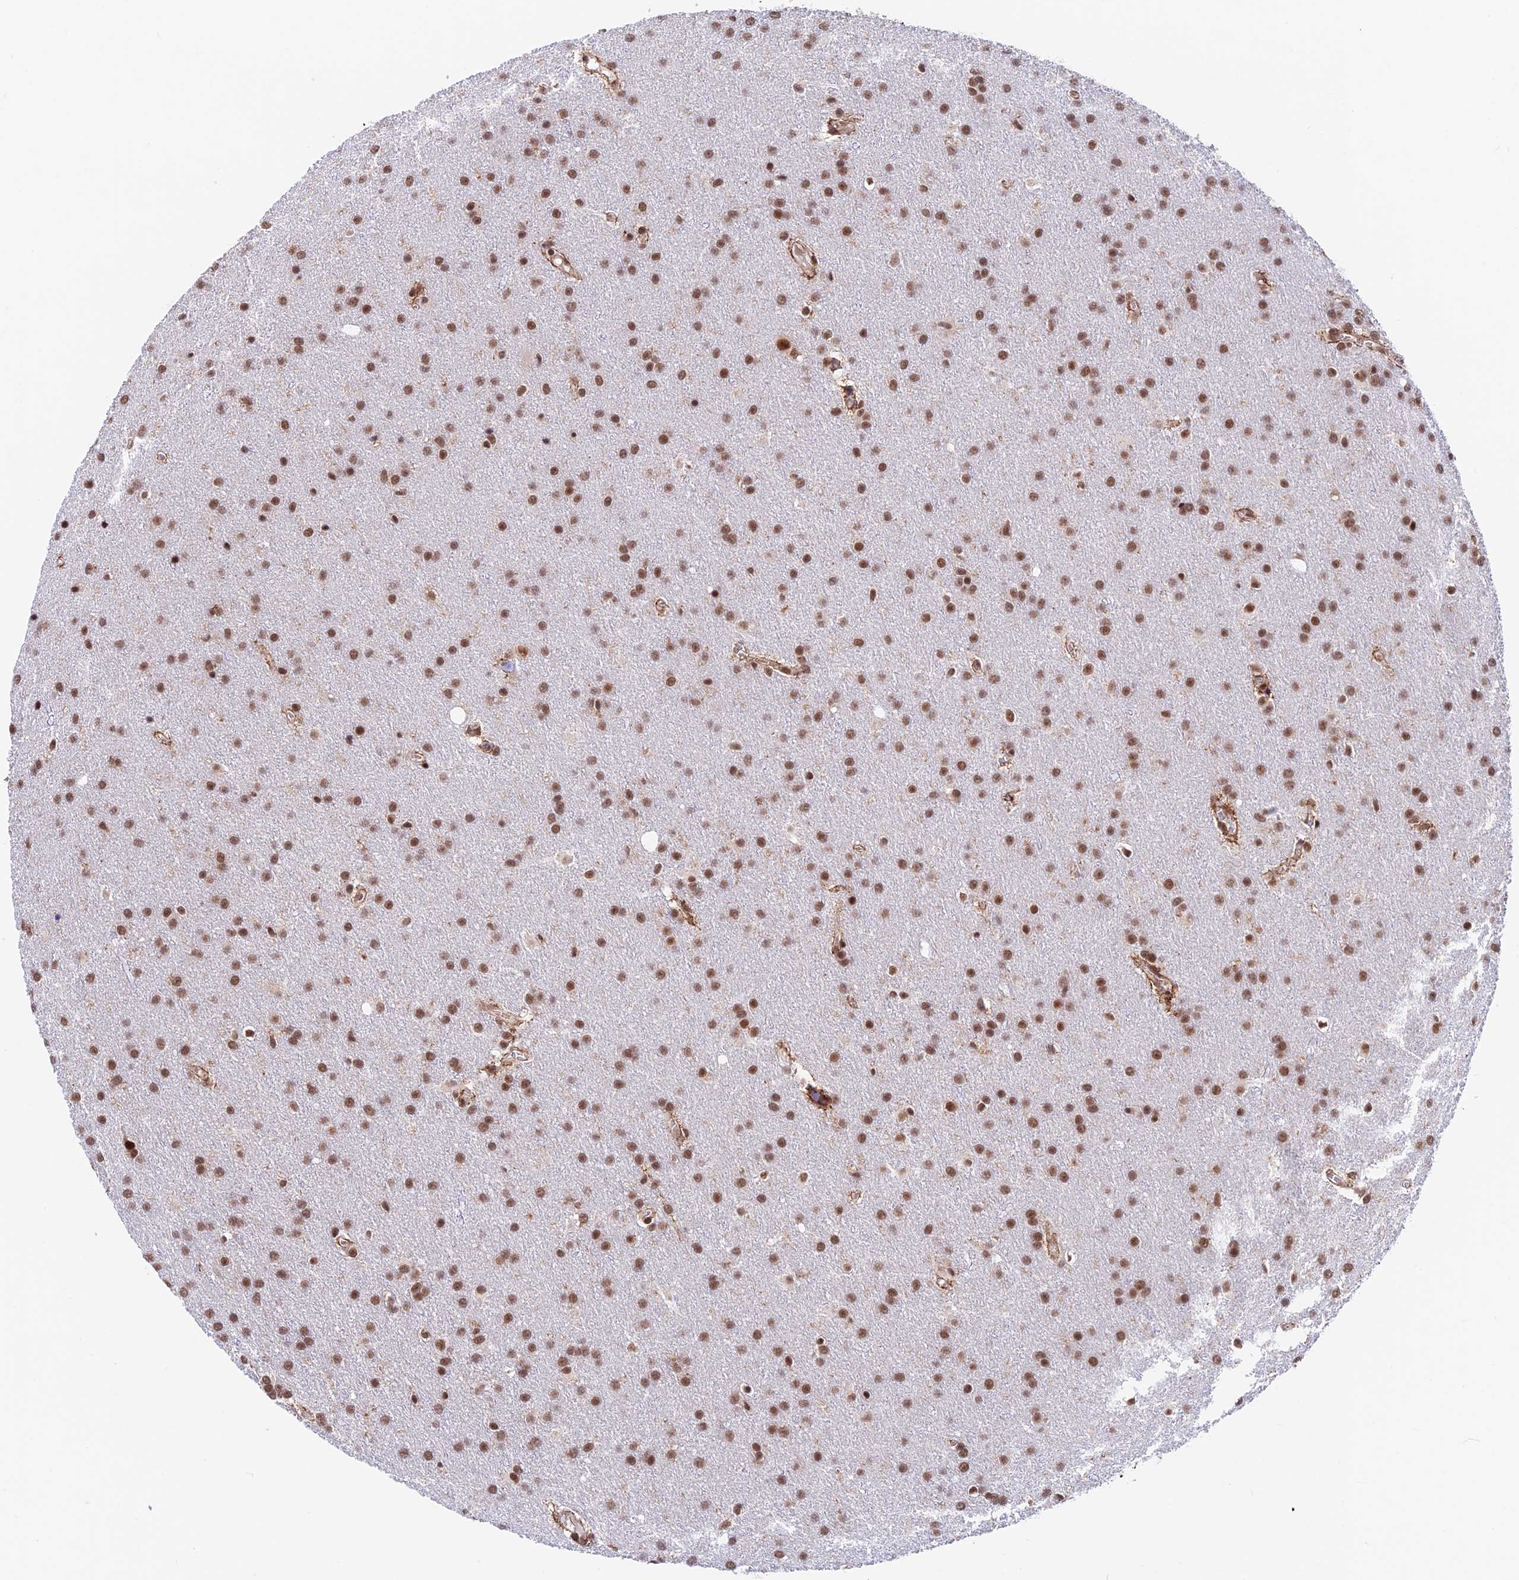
{"staining": {"intensity": "moderate", "quantity": ">75%", "location": "nuclear"}, "tissue": "glioma", "cell_type": "Tumor cells", "image_type": "cancer", "snomed": [{"axis": "morphology", "description": "Glioma, malignant, Low grade"}, {"axis": "topography", "description": "Brain"}], "caption": "A brown stain shows moderate nuclear staining of a protein in glioma tumor cells.", "gene": "RBM42", "patient": {"sex": "female", "age": 32}}